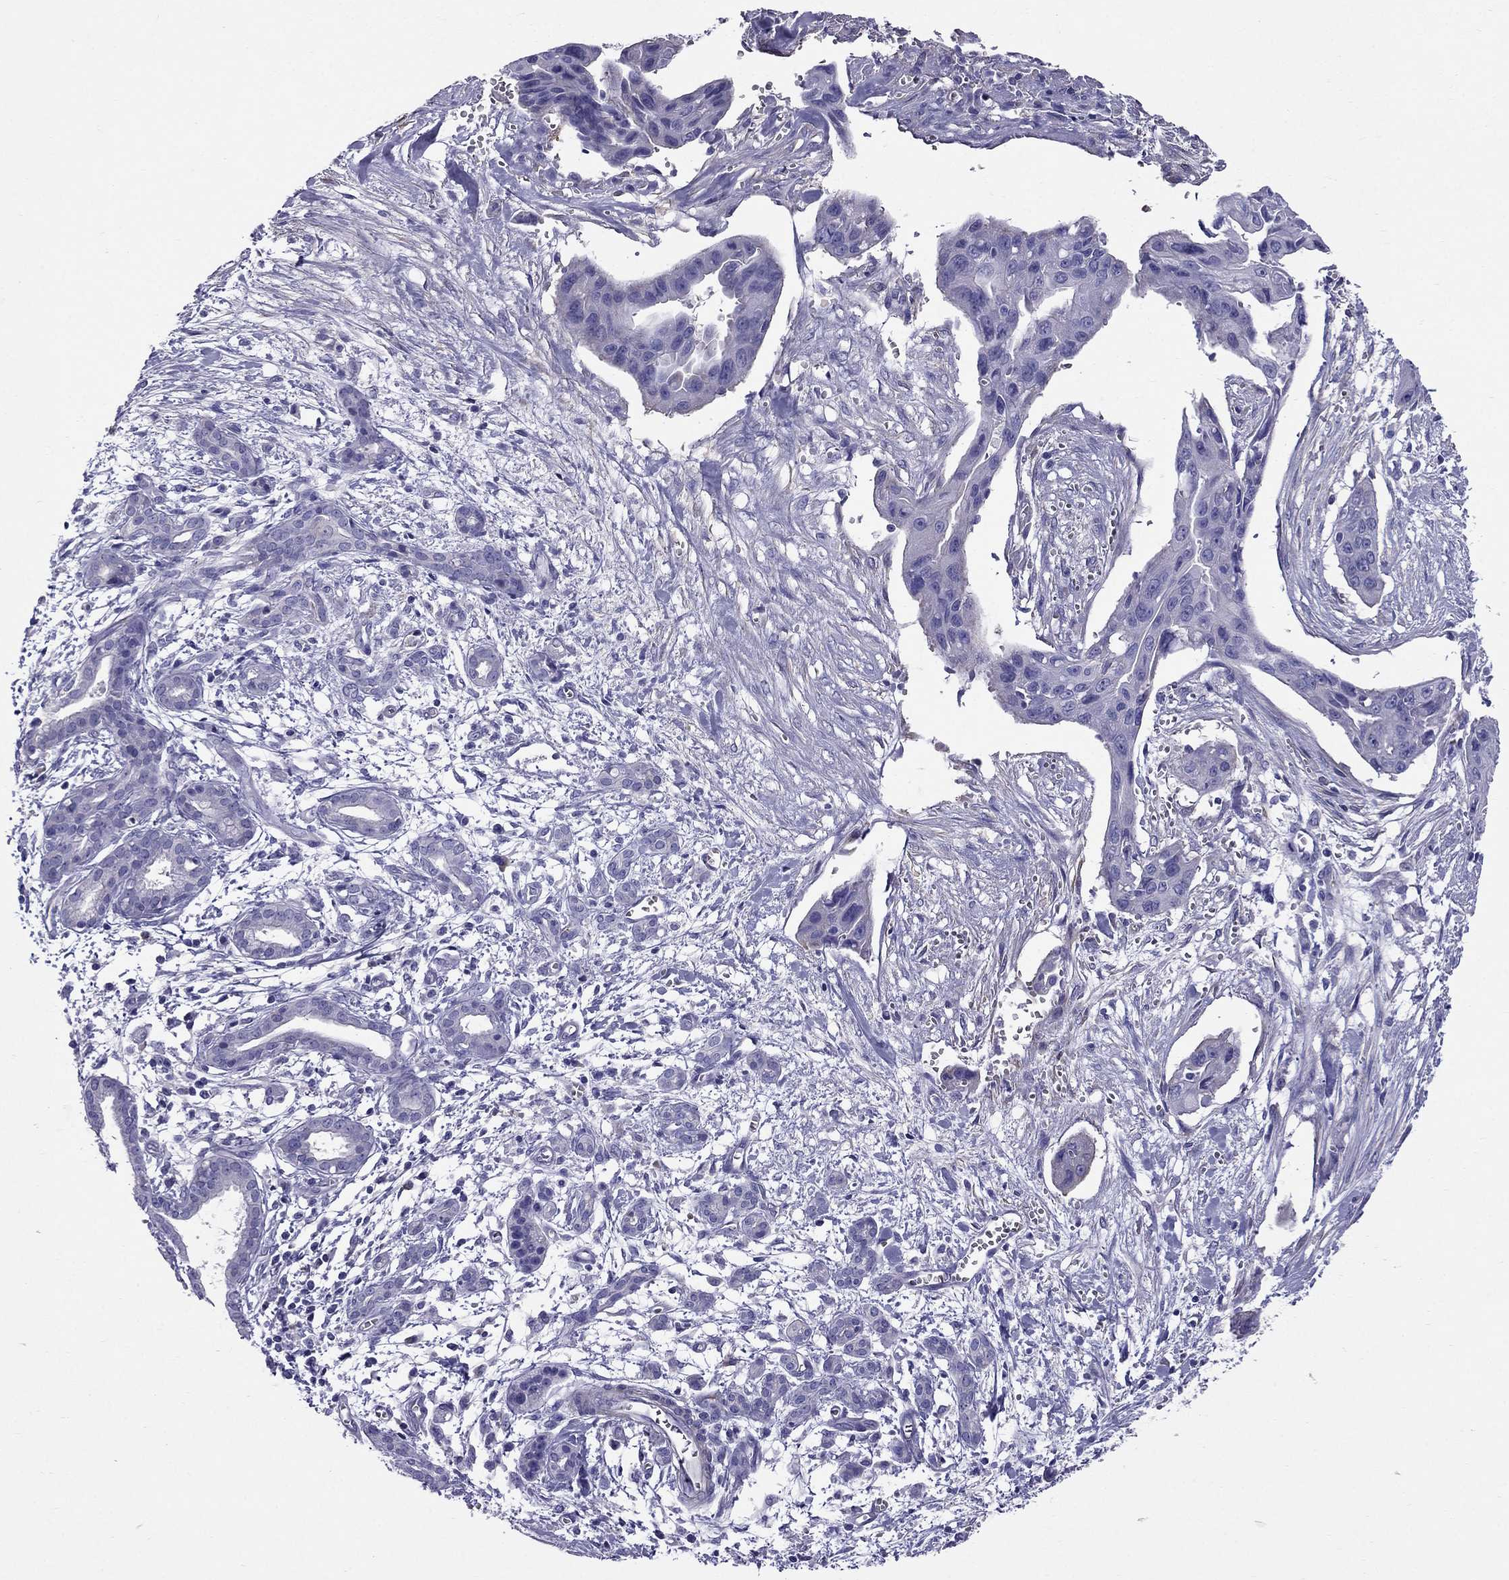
{"staining": {"intensity": "negative", "quantity": "none", "location": "none"}, "tissue": "pancreatic cancer", "cell_type": "Tumor cells", "image_type": "cancer", "snomed": [{"axis": "morphology", "description": "Adenocarcinoma, NOS"}, {"axis": "topography", "description": "Pancreas"}], "caption": "This is an immunohistochemistry (IHC) histopathology image of pancreatic cancer. There is no positivity in tumor cells.", "gene": "GPR50", "patient": {"sex": "male", "age": 60}}